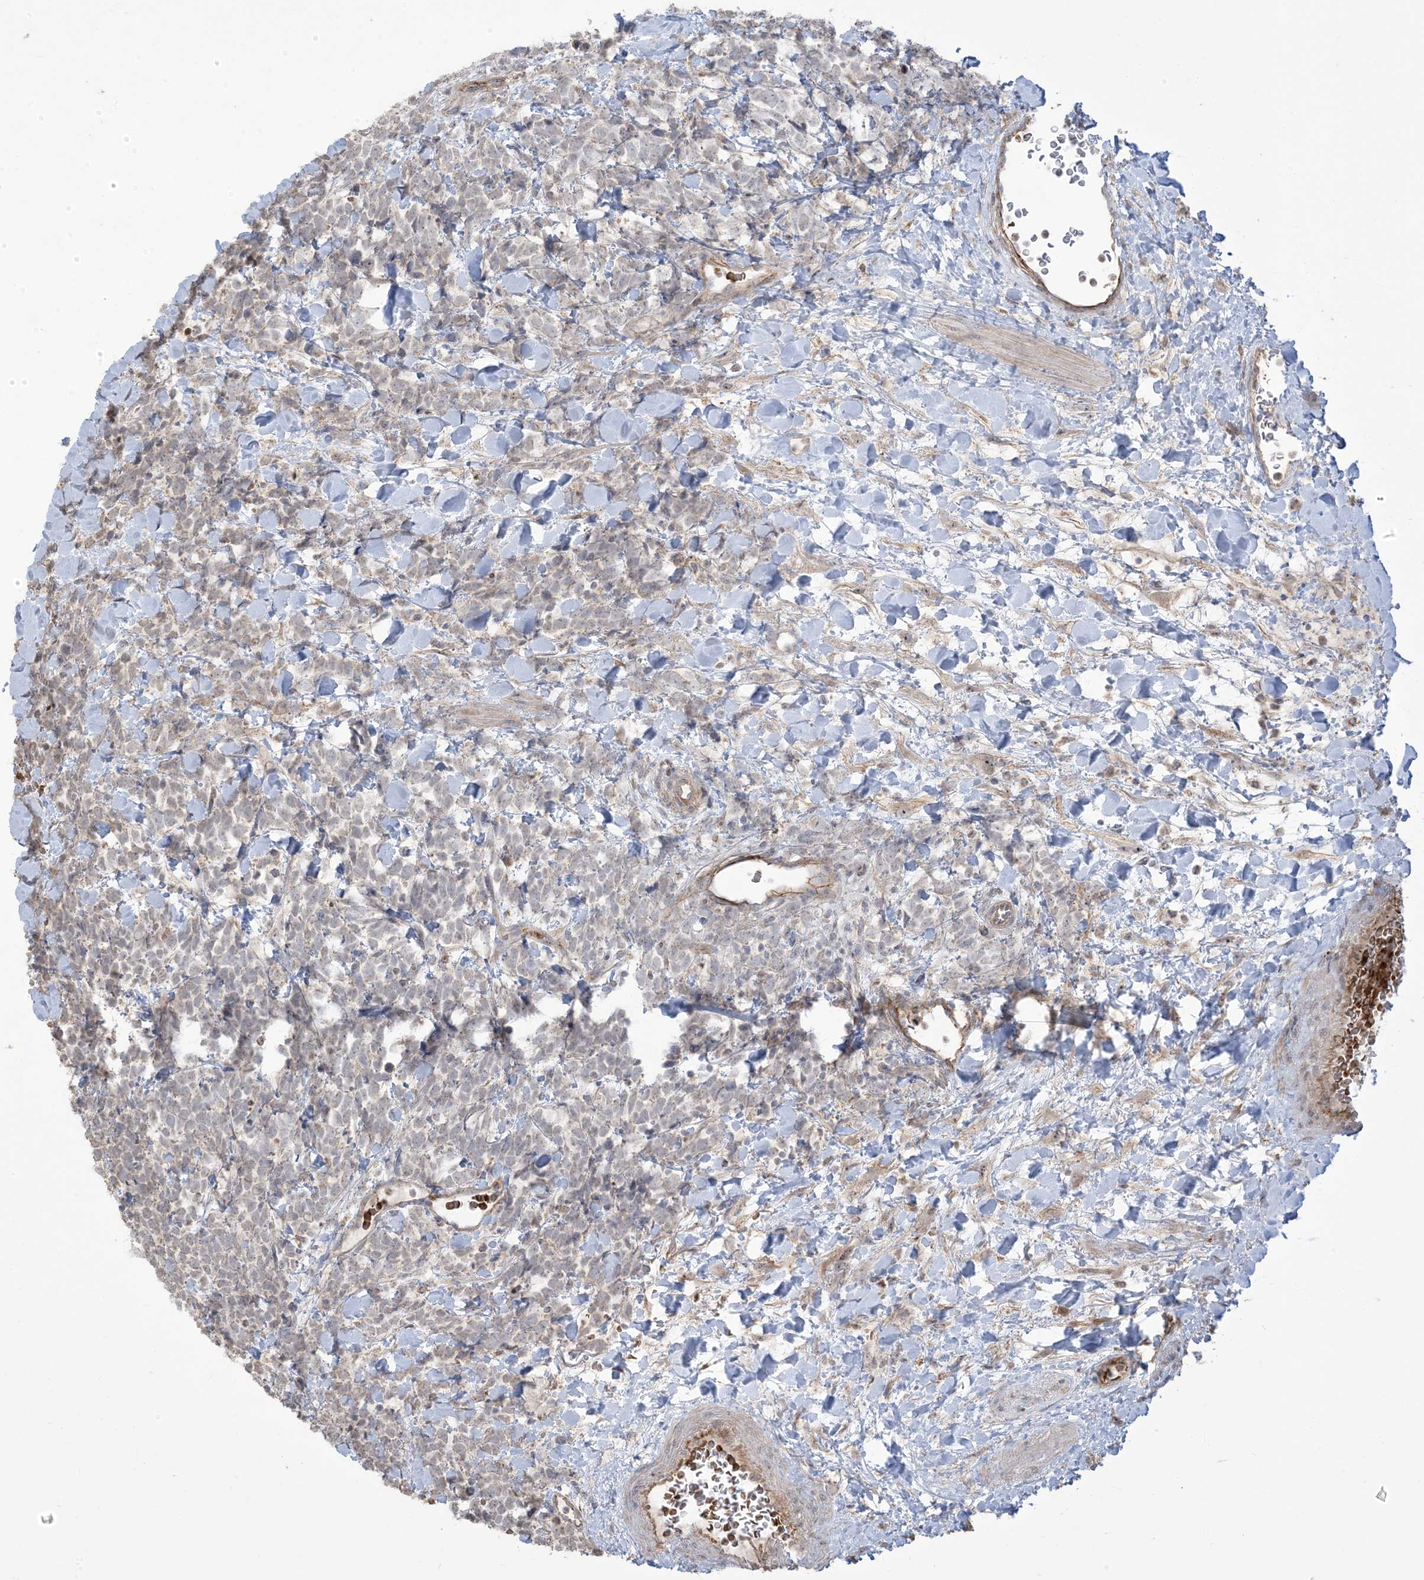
{"staining": {"intensity": "negative", "quantity": "none", "location": "none"}, "tissue": "urothelial cancer", "cell_type": "Tumor cells", "image_type": "cancer", "snomed": [{"axis": "morphology", "description": "Urothelial carcinoma, High grade"}, {"axis": "topography", "description": "Urinary bladder"}], "caption": "Protein analysis of high-grade urothelial carcinoma reveals no significant staining in tumor cells.", "gene": "KLHL18", "patient": {"sex": "female", "age": 82}}